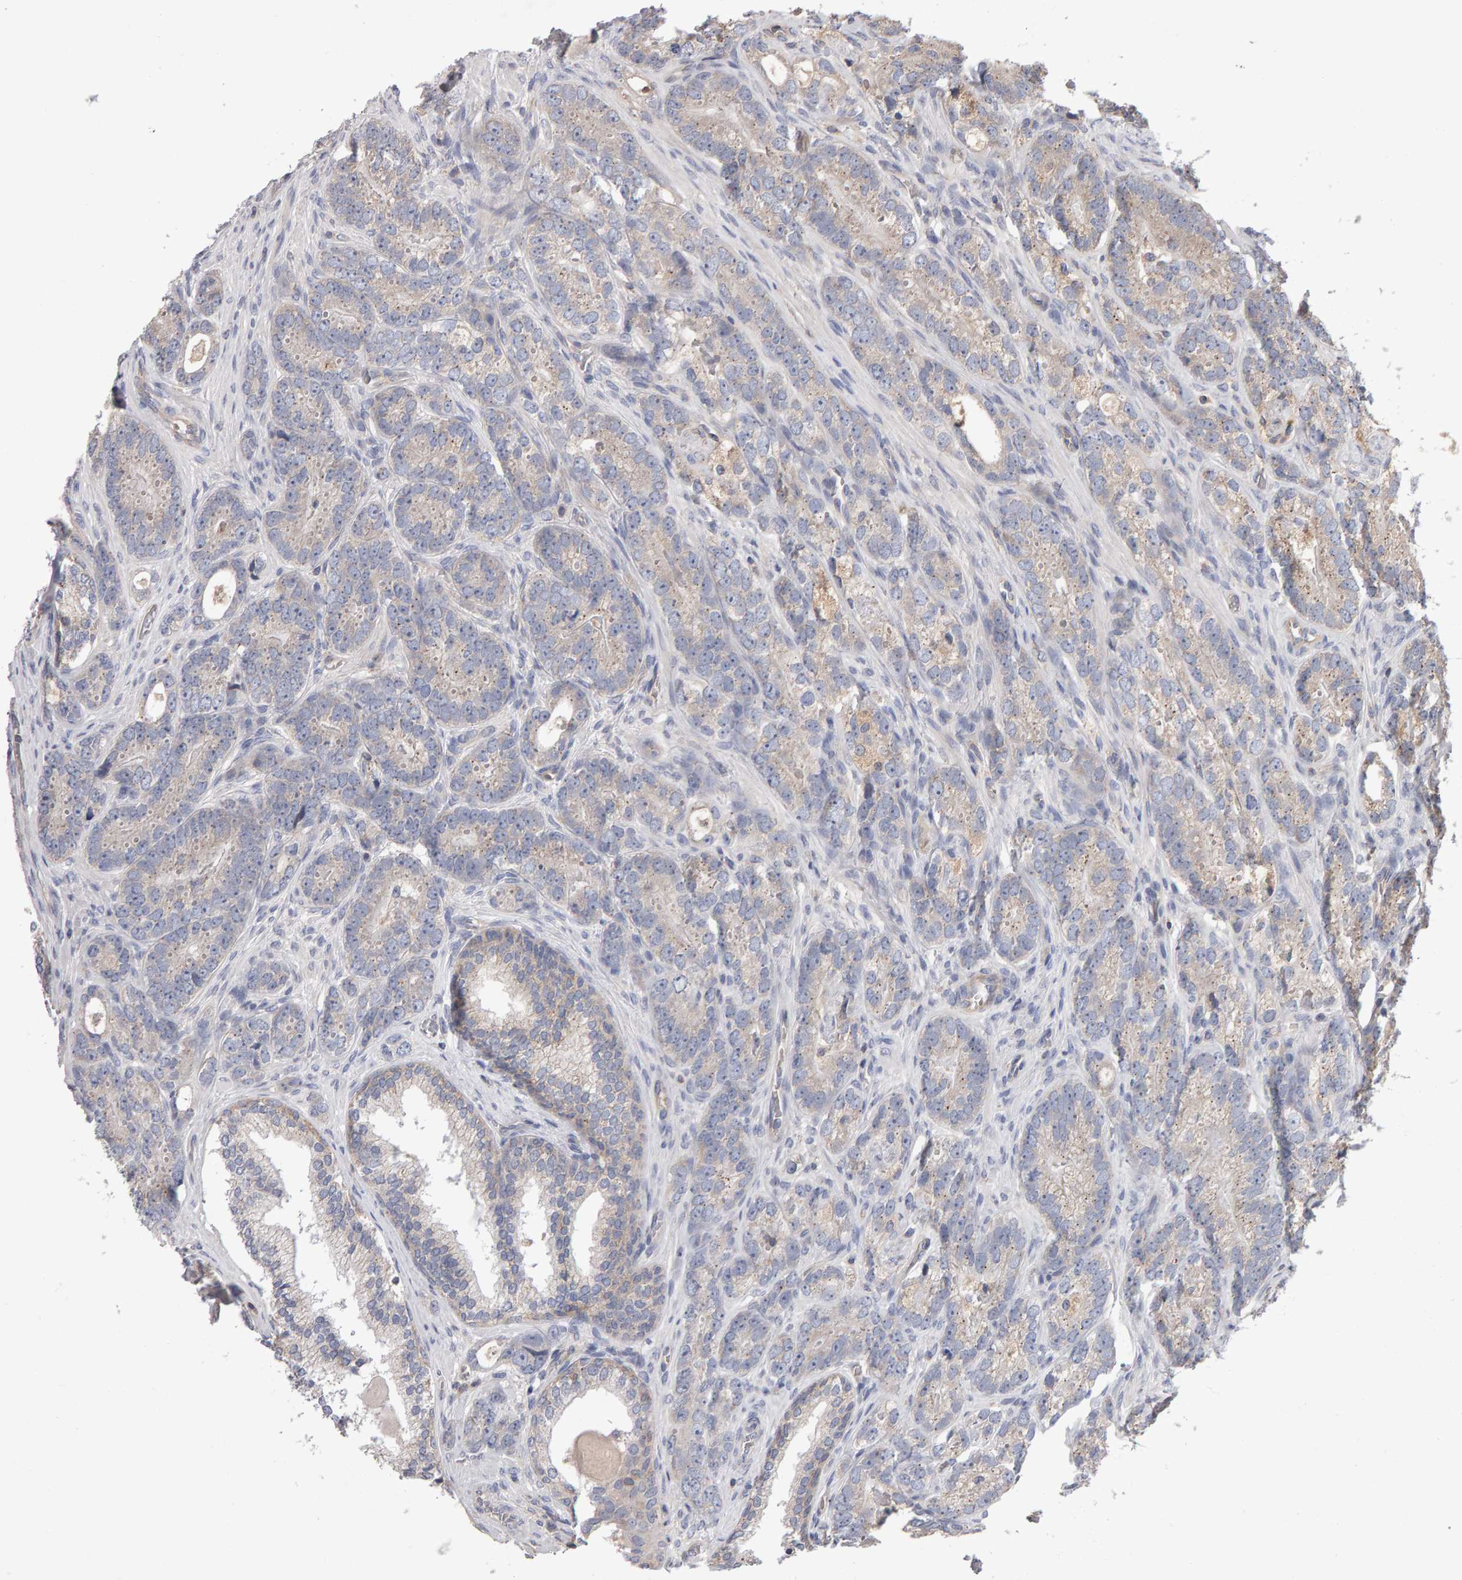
{"staining": {"intensity": "negative", "quantity": "none", "location": "none"}, "tissue": "prostate cancer", "cell_type": "Tumor cells", "image_type": "cancer", "snomed": [{"axis": "morphology", "description": "Adenocarcinoma, High grade"}, {"axis": "topography", "description": "Prostate"}], "caption": "IHC micrograph of prostate cancer (high-grade adenocarcinoma) stained for a protein (brown), which displays no staining in tumor cells.", "gene": "PGS1", "patient": {"sex": "male", "age": 56}}